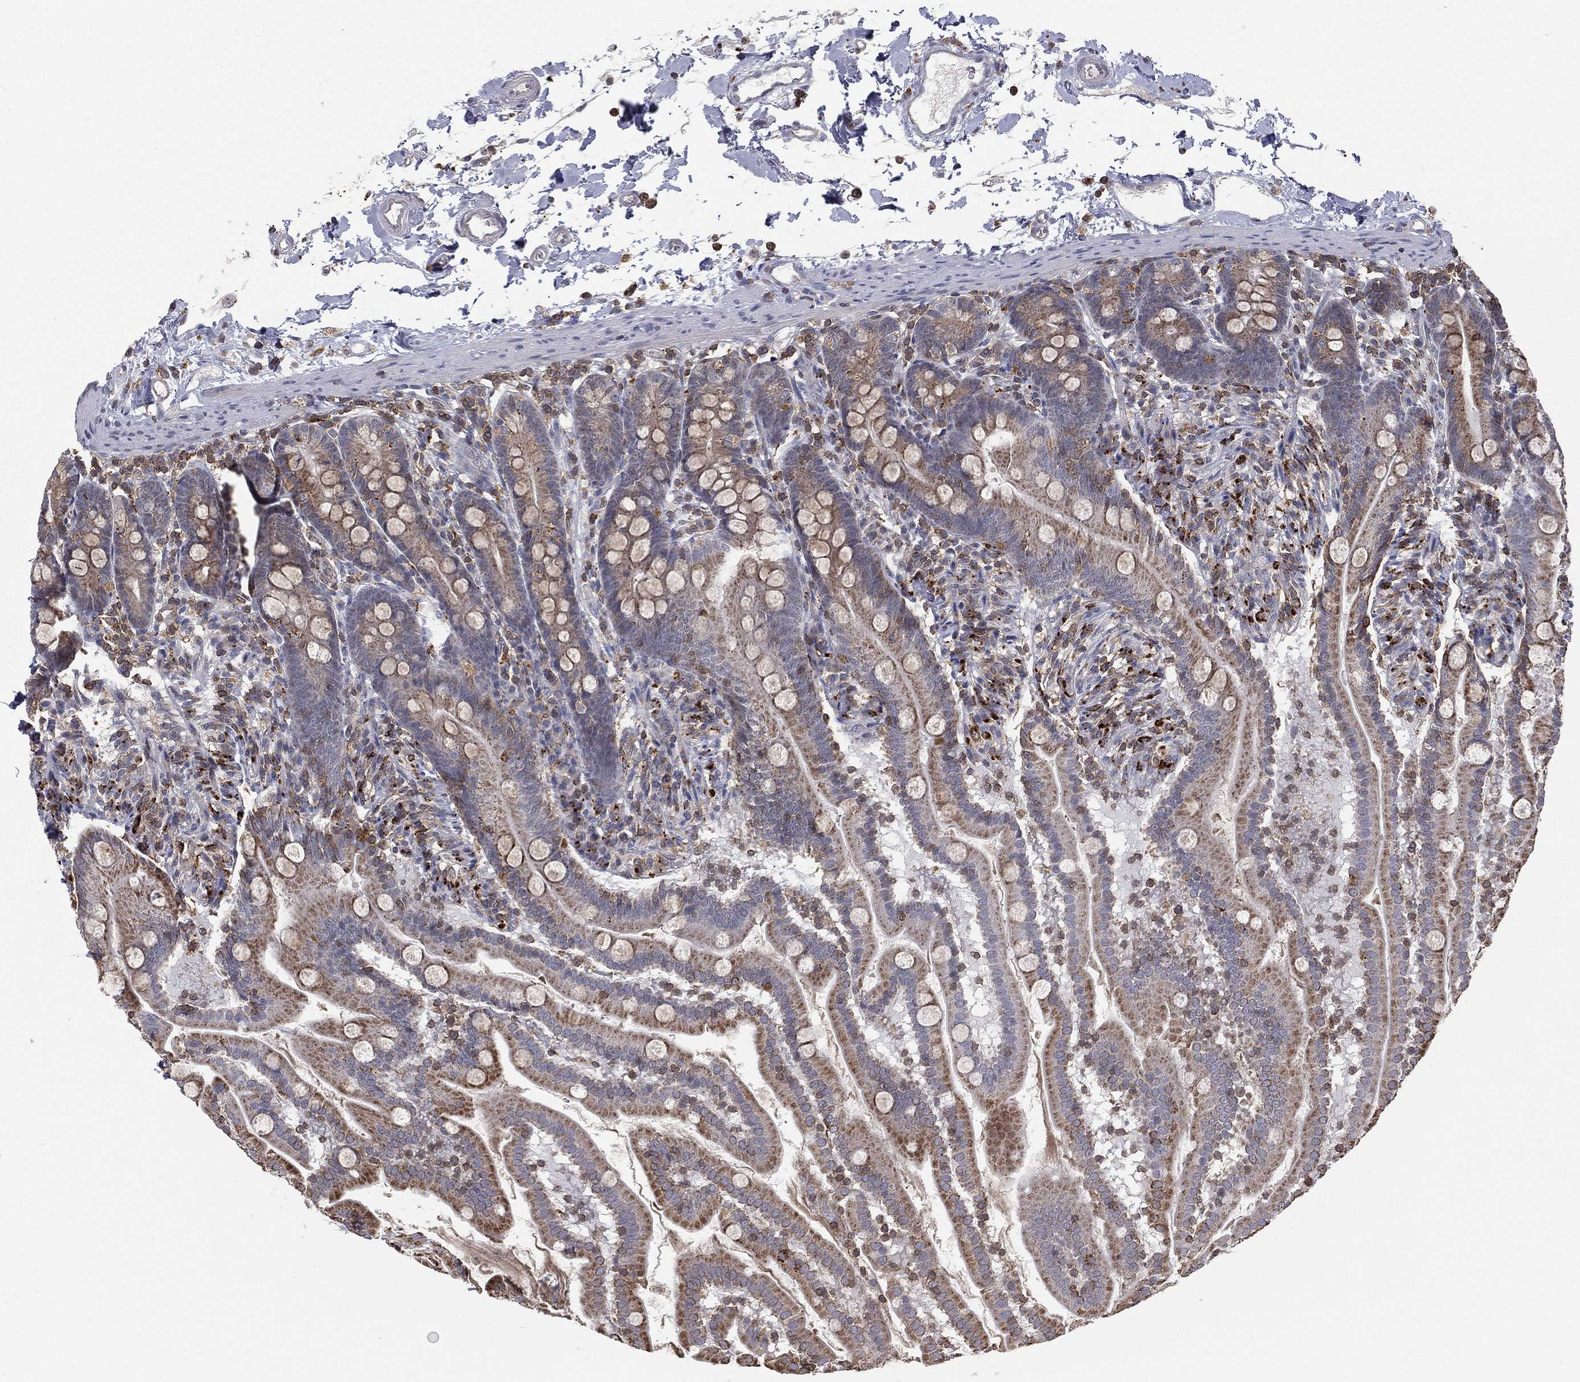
{"staining": {"intensity": "strong", "quantity": "25%-75%", "location": "cytoplasmic/membranous"}, "tissue": "small intestine", "cell_type": "Glandular cells", "image_type": "normal", "snomed": [{"axis": "morphology", "description": "Normal tissue, NOS"}, {"axis": "topography", "description": "Small intestine"}], "caption": "Strong cytoplasmic/membranous expression for a protein is appreciated in approximately 25%-75% of glandular cells of normal small intestine using immunohistochemistry (IHC).", "gene": "RIN3", "patient": {"sex": "female", "age": 44}}